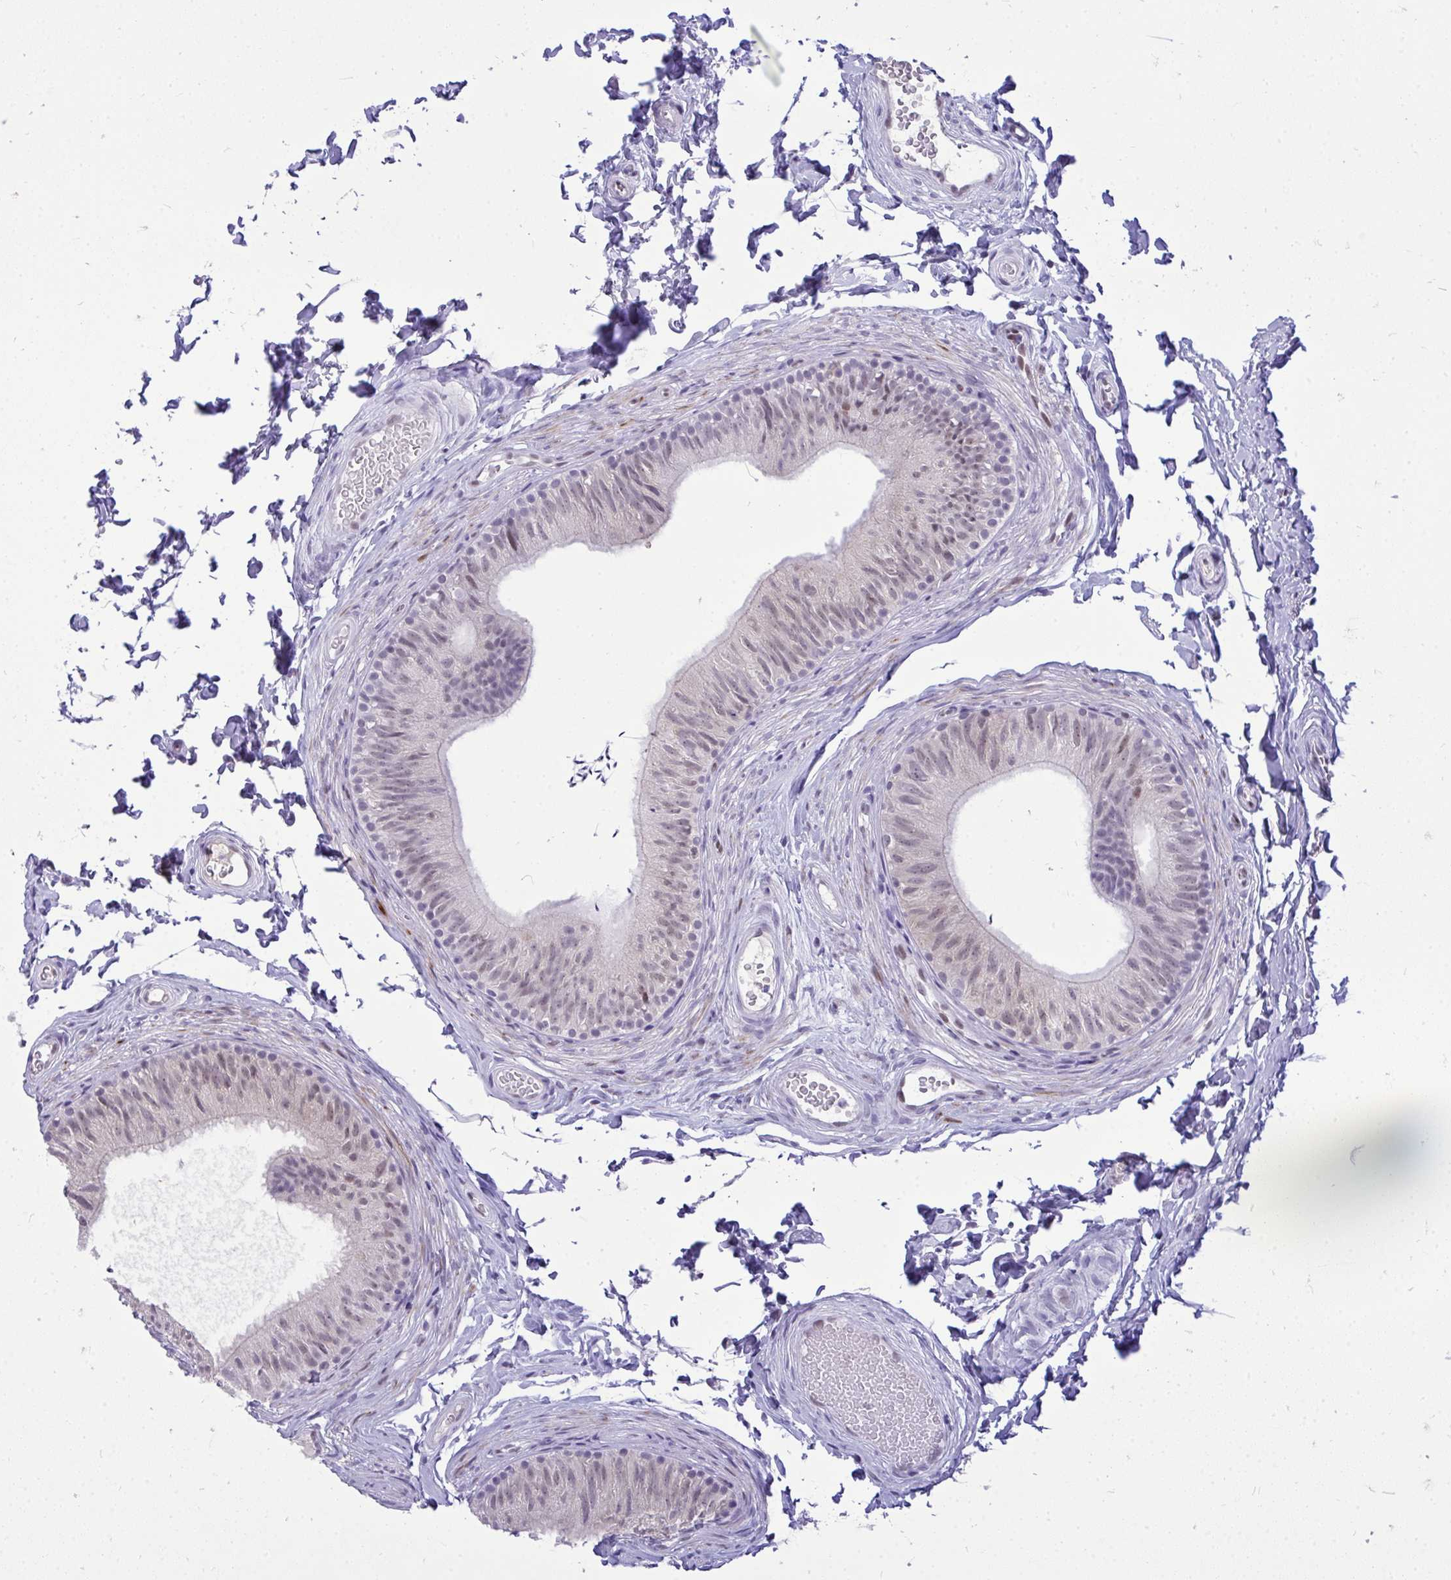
{"staining": {"intensity": "negative", "quantity": "none", "location": "none"}, "tissue": "epididymis", "cell_type": "Glandular cells", "image_type": "normal", "snomed": [{"axis": "morphology", "description": "Normal tissue, NOS"}, {"axis": "topography", "description": "Epididymis, spermatic cord, NOS"}, {"axis": "topography", "description": "Epididymis"}, {"axis": "topography", "description": "Peripheral nerve tissue"}], "caption": "An immunohistochemistry (IHC) image of benign epididymis is shown. There is no staining in glandular cells of epididymis. (Stains: DAB (3,3'-diaminobenzidine) immunohistochemistry (IHC) with hematoxylin counter stain, Microscopy: brightfield microscopy at high magnification).", "gene": "TEAD4", "patient": {"sex": "male", "age": 29}}